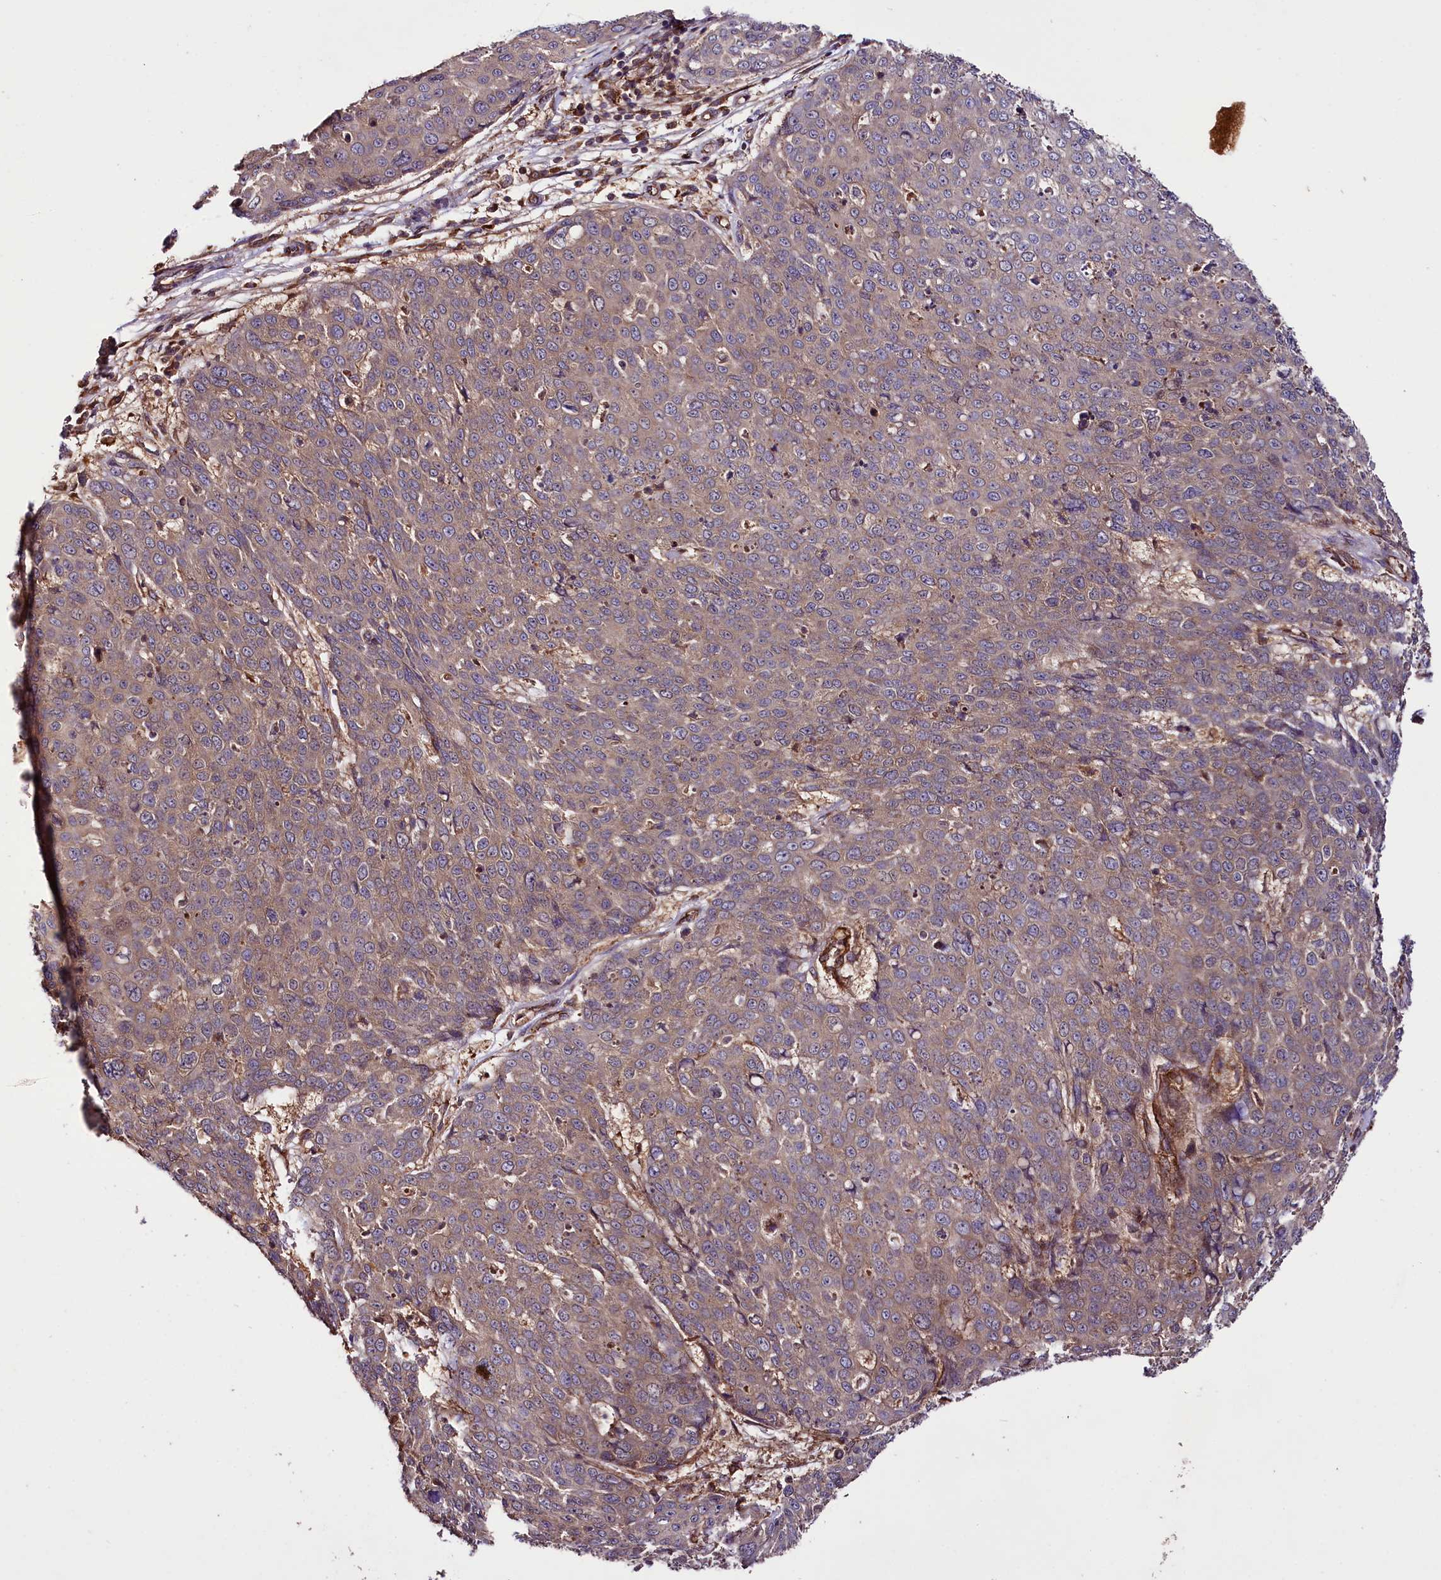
{"staining": {"intensity": "moderate", "quantity": ">75%", "location": "cytoplasmic/membranous"}, "tissue": "skin cancer", "cell_type": "Tumor cells", "image_type": "cancer", "snomed": [{"axis": "morphology", "description": "Squamous cell carcinoma, NOS"}, {"axis": "topography", "description": "Skin"}], "caption": "IHC image of neoplastic tissue: human squamous cell carcinoma (skin) stained using immunohistochemistry displays medium levels of moderate protein expression localized specifically in the cytoplasmic/membranous of tumor cells, appearing as a cytoplasmic/membranous brown color.", "gene": "CEP295", "patient": {"sex": "male", "age": 71}}